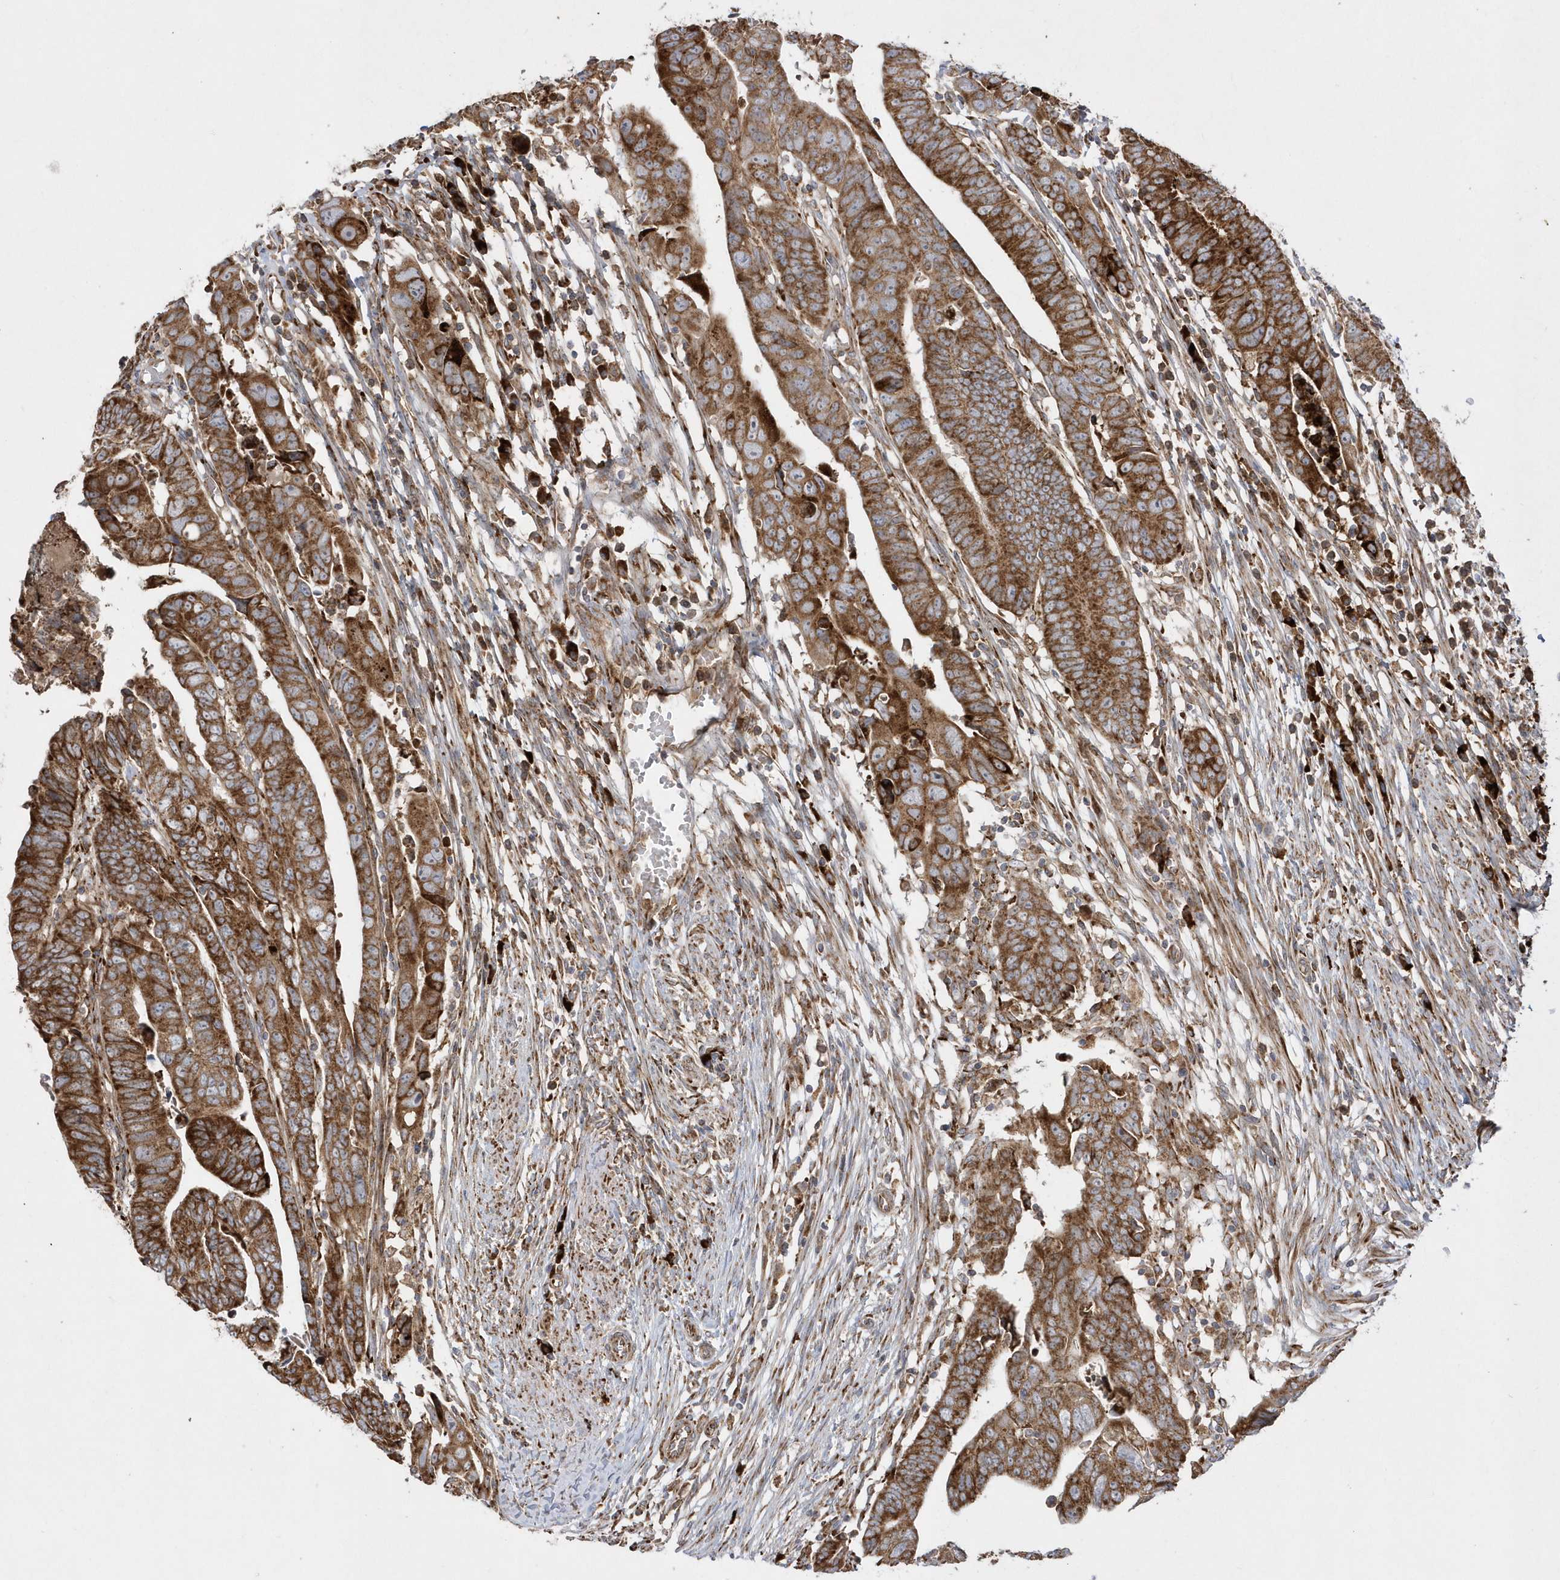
{"staining": {"intensity": "strong", "quantity": ">75%", "location": "cytoplasmic/membranous"}, "tissue": "colorectal cancer", "cell_type": "Tumor cells", "image_type": "cancer", "snomed": [{"axis": "morphology", "description": "Adenocarcinoma, NOS"}, {"axis": "topography", "description": "Rectum"}], "caption": "Strong cytoplasmic/membranous staining for a protein is present in about >75% of tumor cells of colorectal adenocarcinoma using immunohistochemistry.", "gene": "SH3BP2", "patient": {"sex": "female", "age": 65}}